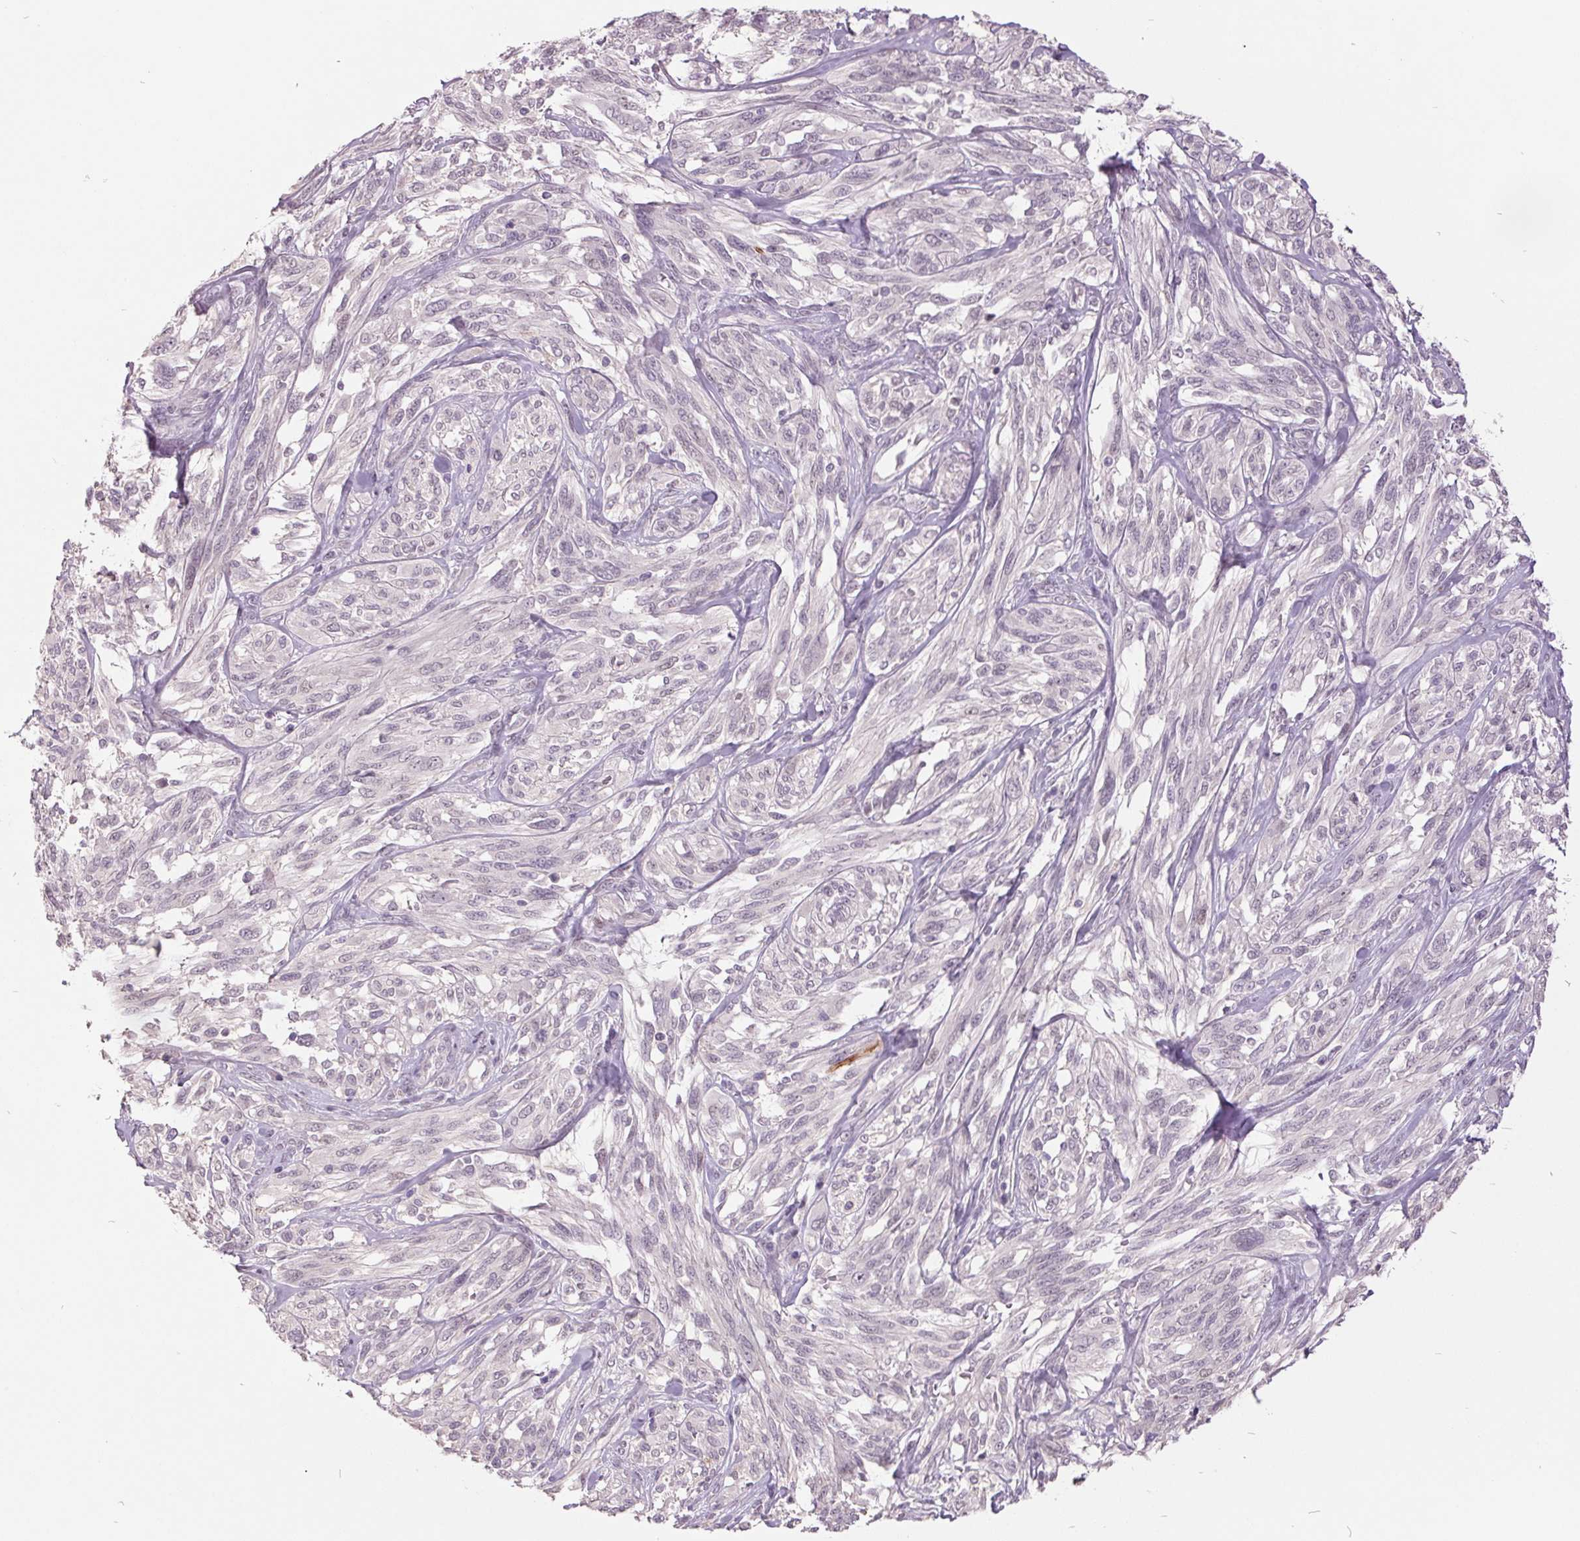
{"staining": {"intensity": "negative", "quantity": "none", "location": "none"}, "tissue": "melanoma", "cell_type": "Tumor cells", "image_type": "cancer", "snomed": [{"axis": "morphology", "description": "Malignant melanoma, NOS"}, {"axis": "topography", "description": "Skin"}], "caption": "DAB immunohistochemical staining of melanoma displays no significant staining in tumor cells.", "gene": "C2orf16", "patient": {"sex": "female", "age": 91}}